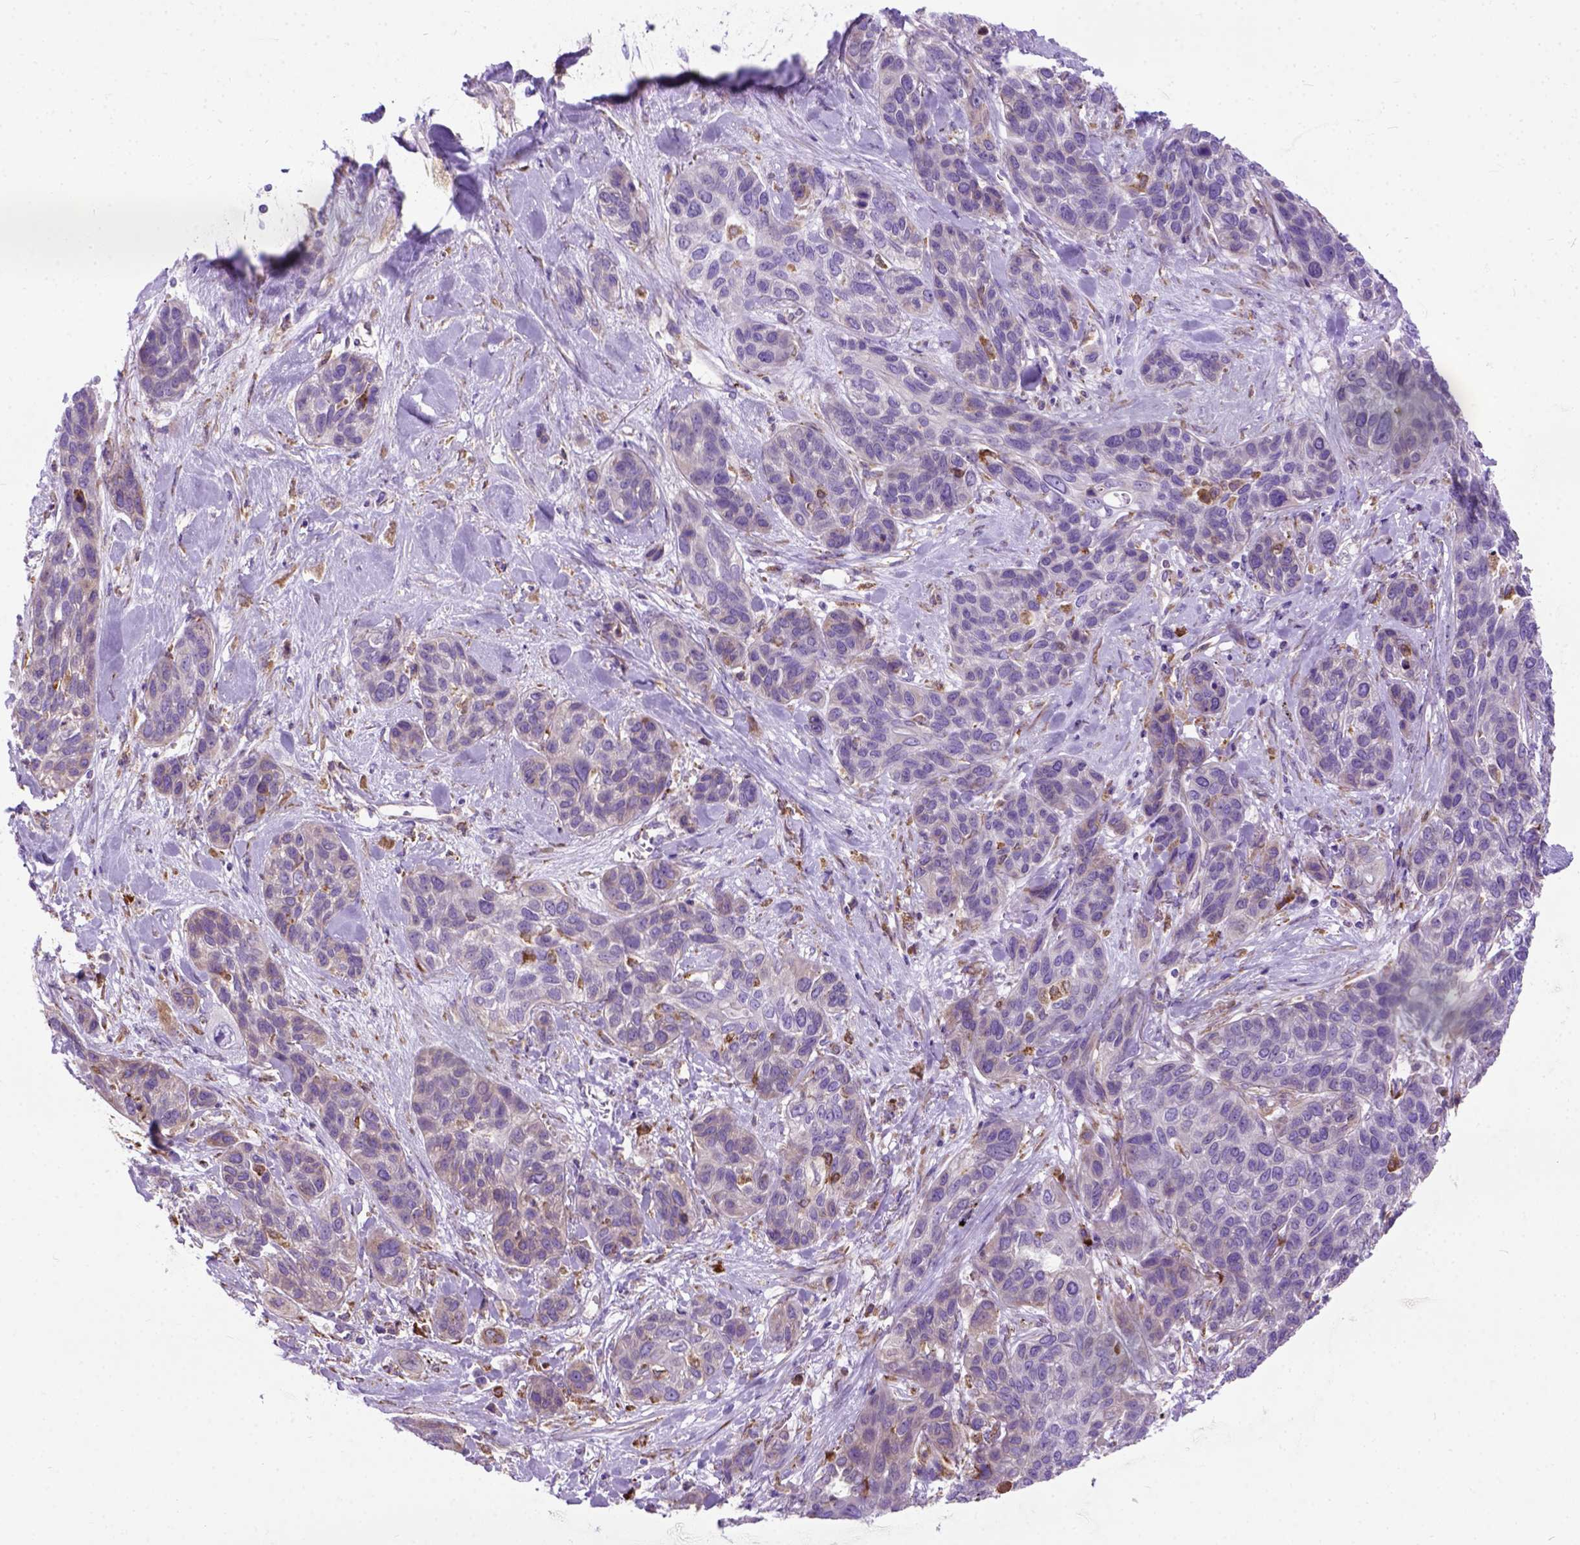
{"staining": {"intensity": "negative", "quantity": "none", "location": "none"}, "tissue": "lung cancer", "cell_type": "Tumor cells", "image_type": "cancer", "snomed": [{"axis": "morphology", "description": "Squamous cell carcinoma, NOS"}, {"axis": "topography", "description": "Lung"}], "caption": "Tumor cells are negative for protein expression in human lung cancer.", "gene": "PLK4", "patient": {"sex": "female", "age": 70}}